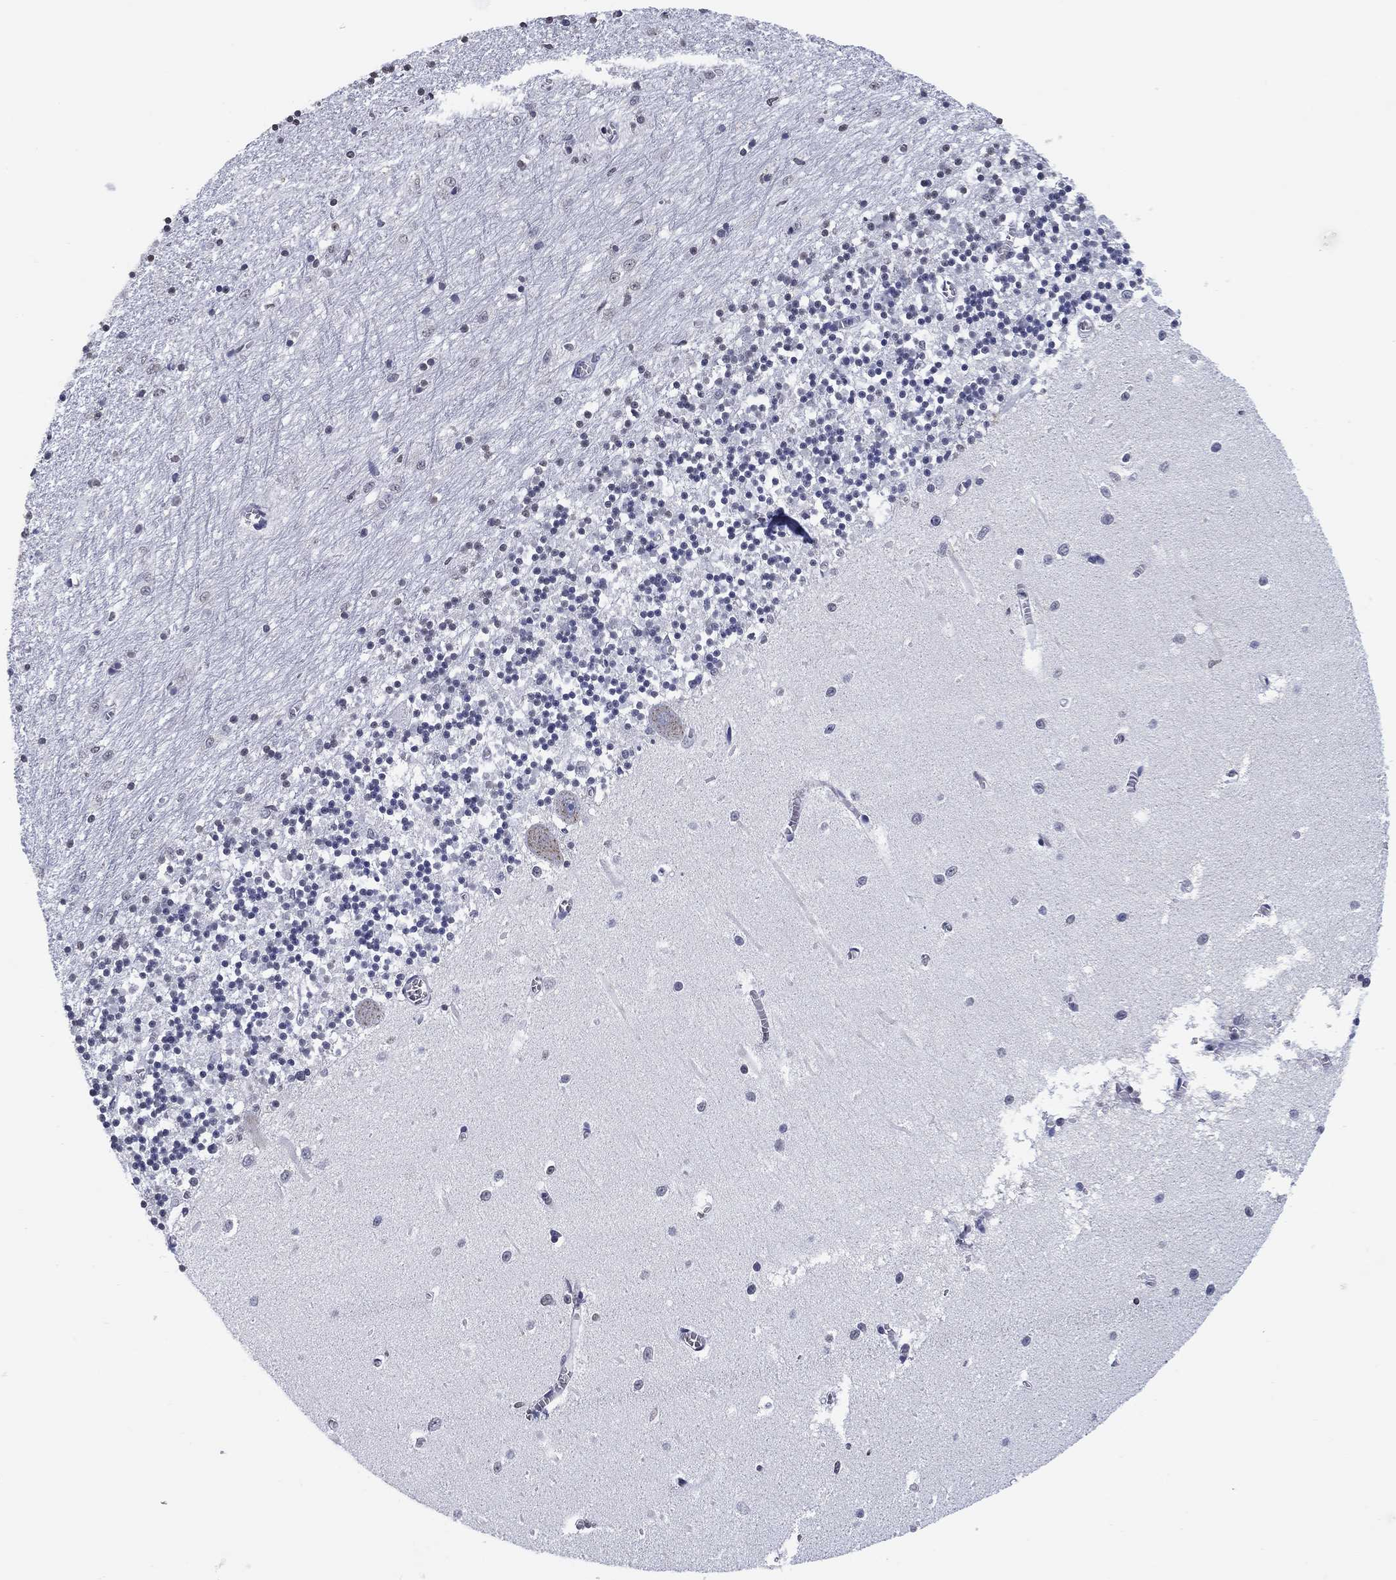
{"staining": {"intensity": "negative", "quantity": "none", "location": "none"}, "tissue": "cerebellum", "cell_type": "Cells in granular layer", "image_type": "normal", "snomed": [{"axis": "morphology", "description": "Normal tissue, NOS"}, {"axis": "topography", "description": "Cerebellum"}], "caption": "High magnification brightfield microscopy of normal cerebellum stained with DAB (brown) and counterstained with hematoxylin (blue): cells in granular layer show no significant staining. (Stains: DAB (3,3'-diaminobenzidine) immunohistochemistry with hematoxylin counter stain, Microscopy: brightfield microscopy at high magnification).", "gene": "OTUB2", "patient": {"sex": "female", "age": 64}}